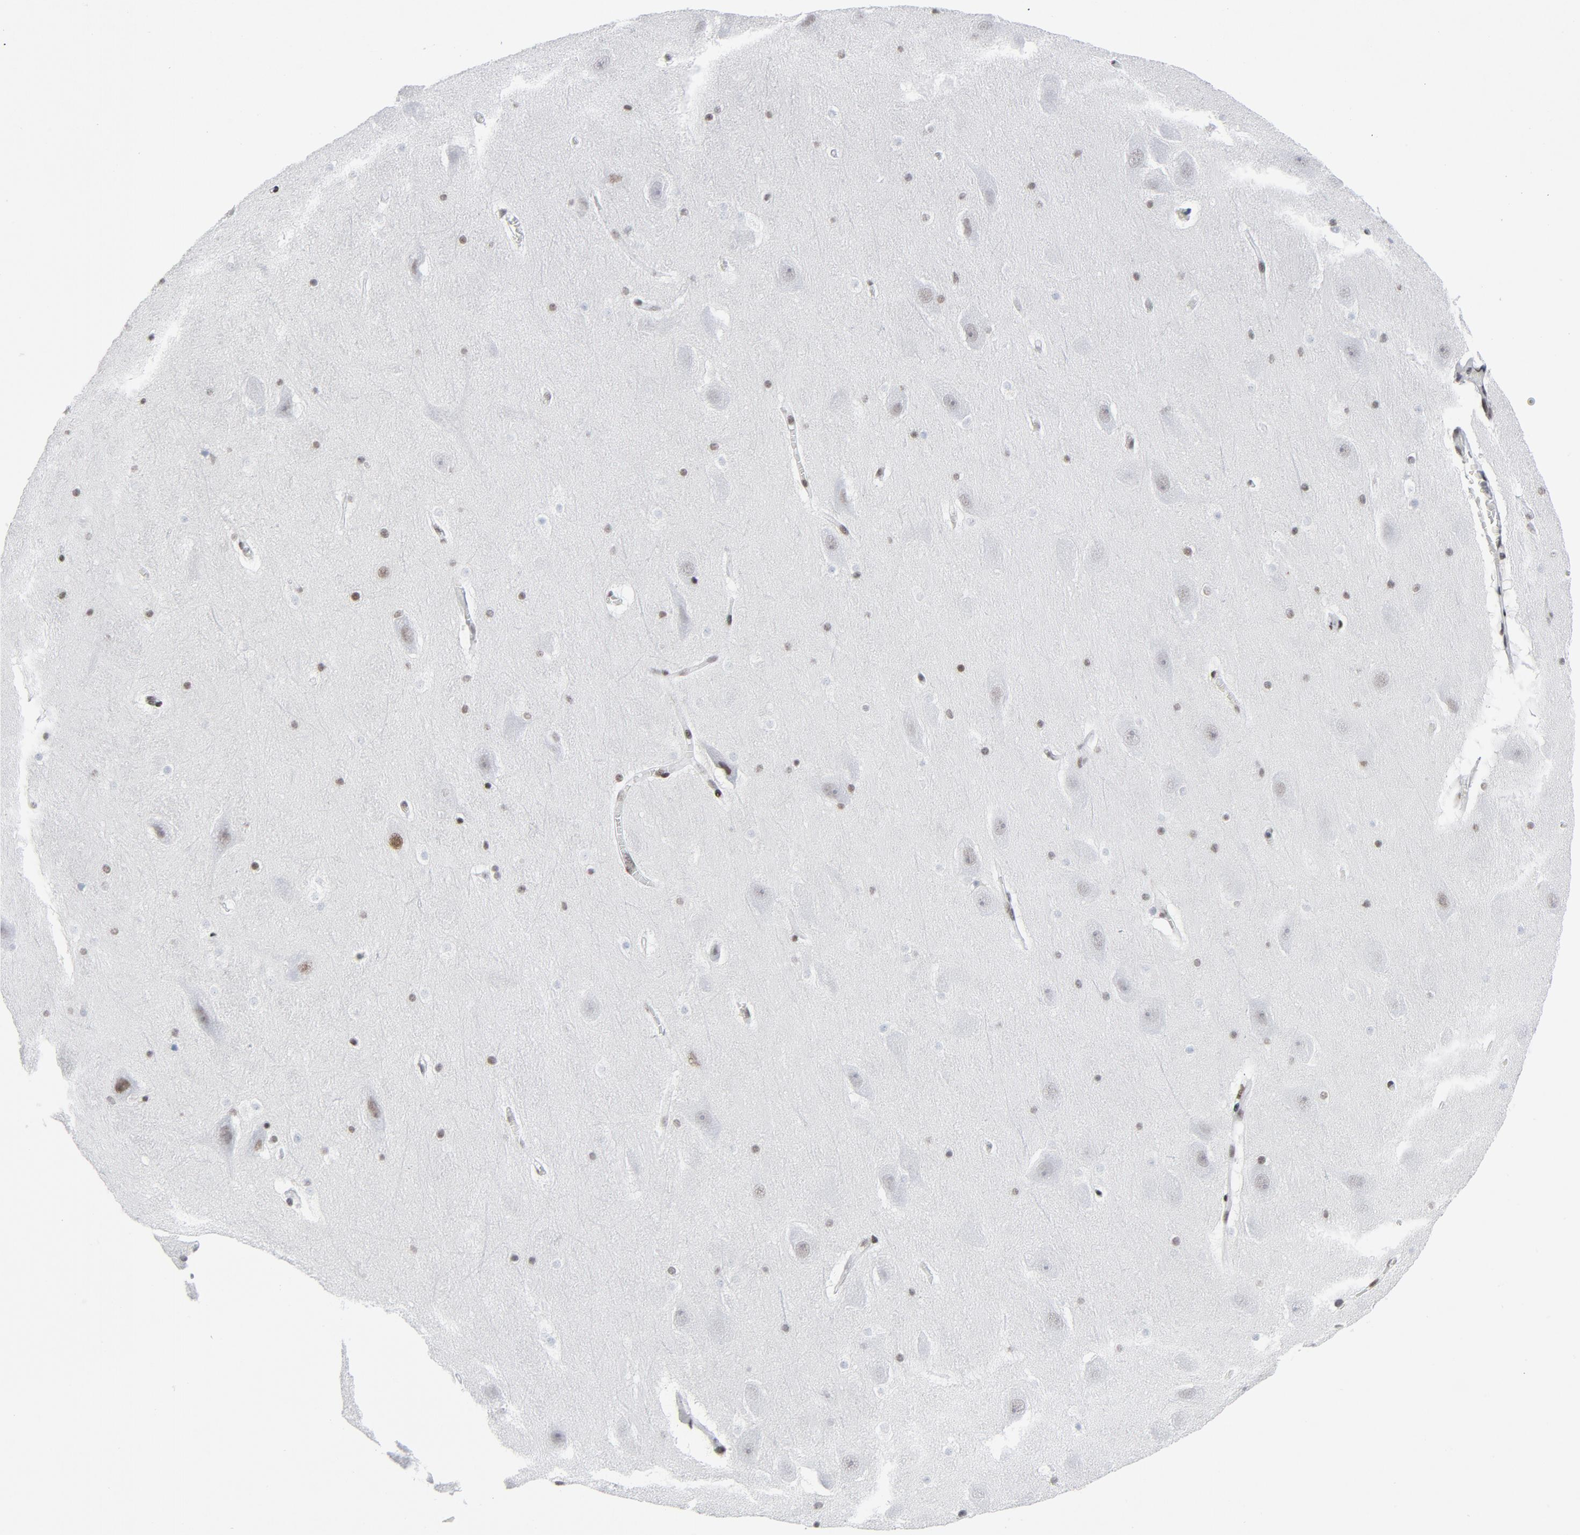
{"staining": {"intensity": "moderate", "quantity": ">75%", "location": "nuclear"}, "tissue": "hippocampus", "cell_type": "Glial cells", "image_type": "normal", "snomed": [{"axis": "morphology", "description": "Normal tissue, NOS"}, {"axis": "topography", "description": "Hippocampus"}], "caption": "This histopathology image exhibits benign hippocampus stained with immunohistochemistry (IHC) to label a protein in brown. The nuclear of glial cells show moderate positivity for the protein. Nuclei are counter-stained blue.", "gene": "HSF1", "patient": {"sex": "male", "age": 45}}